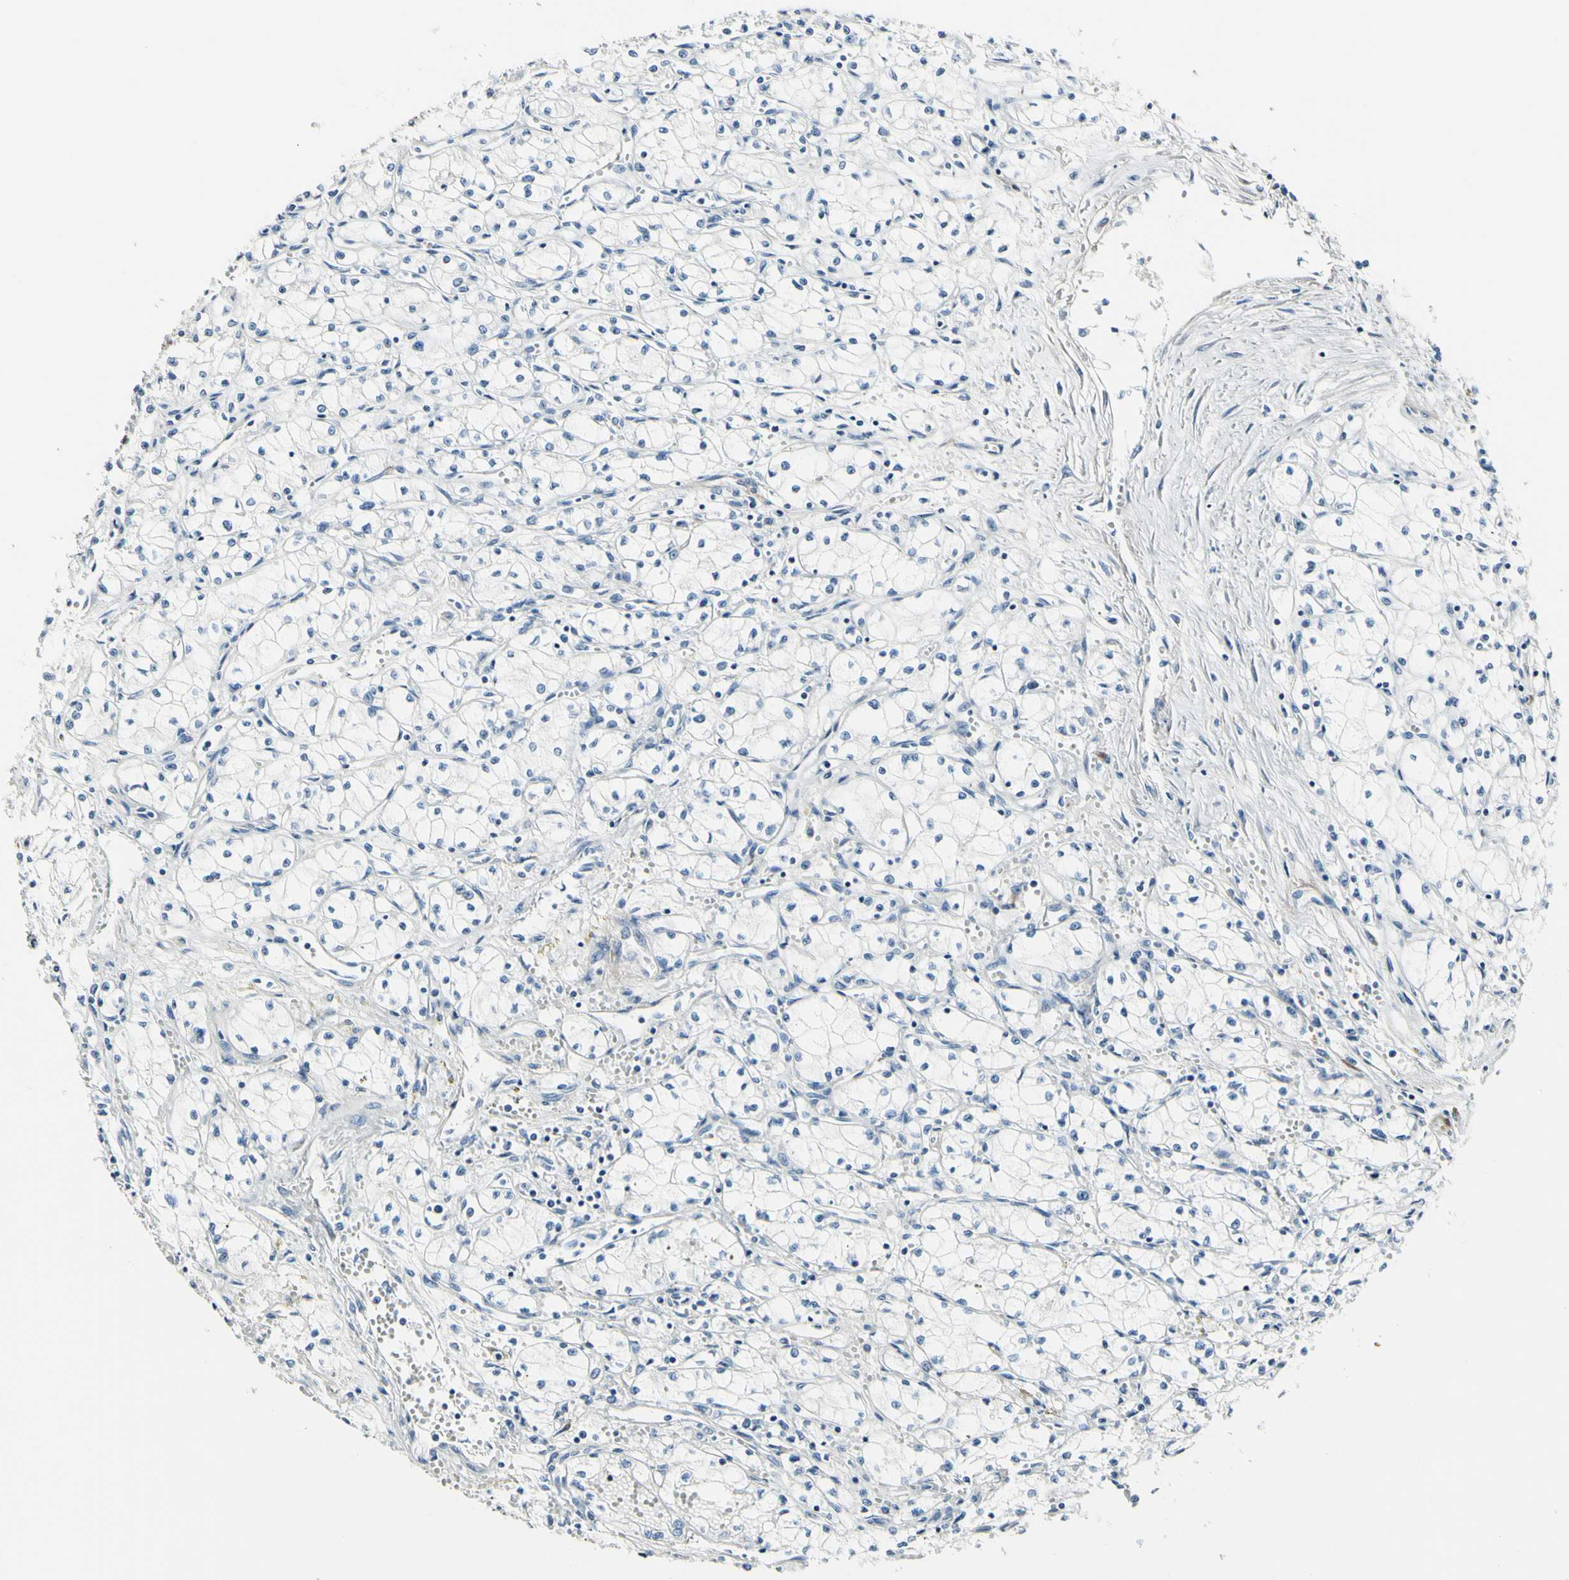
{"staining": {"intensity": "negative", "quantity": "none", "location": "none"}, "tissue": "renal cancer", "cell_type": "Tumor cells", "image_type": "cancer", "snomed": [{"axis": "morphology", "description": "Normal tissue, NOS"}, {"axis": "morphology", "description": "Adenocarcinoma, NOS"}, {"axis": "topography", "description": "Kidney"}], "caption": "Human renal adenocarcinoma stained for a protein using immunohistochemistry (IHC) displays no staining in tumor cells.", "gene": "COL6A3", "patient": {"sex": "male", "age": 59}}